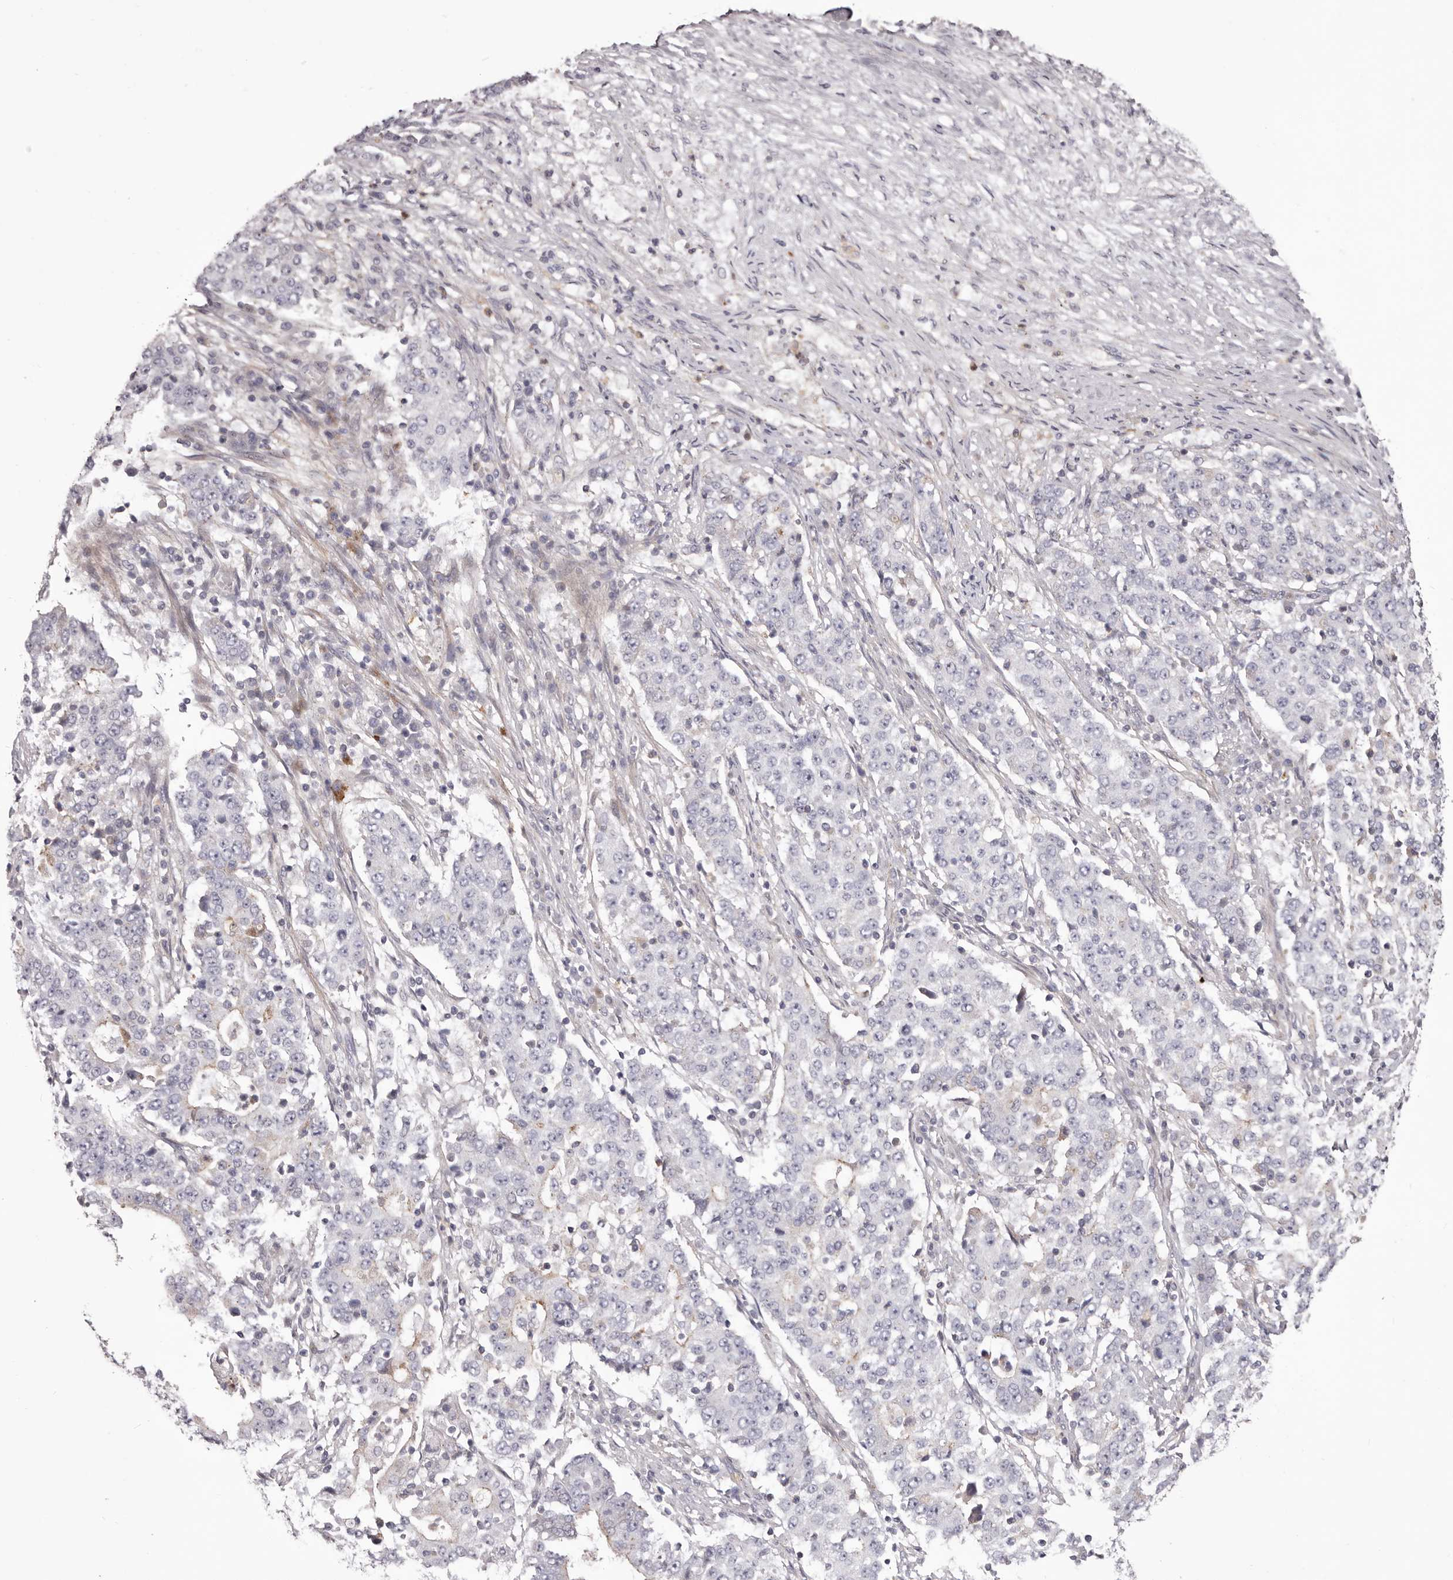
{"staining": {"intensity": "weak", "quantity": "<25%", "location": "cytoplasmic/membranous"}, "tissue": "stomach cancer", "cell_type": "Tumor cells", "image_type": "cancer", "snomed": [{"axis": "morphology", "description": "Adenocarcinoma, NOS"}, {"axis": "topography", "description": "Stomach"}], "caption": "High power microscopy image of an IHC photomicrograph of stomach adenocarcinoma, revealing no significant staining in tumor cells.", "gene": "PEG10", "patient": {"sex": "male", "age": 59}}